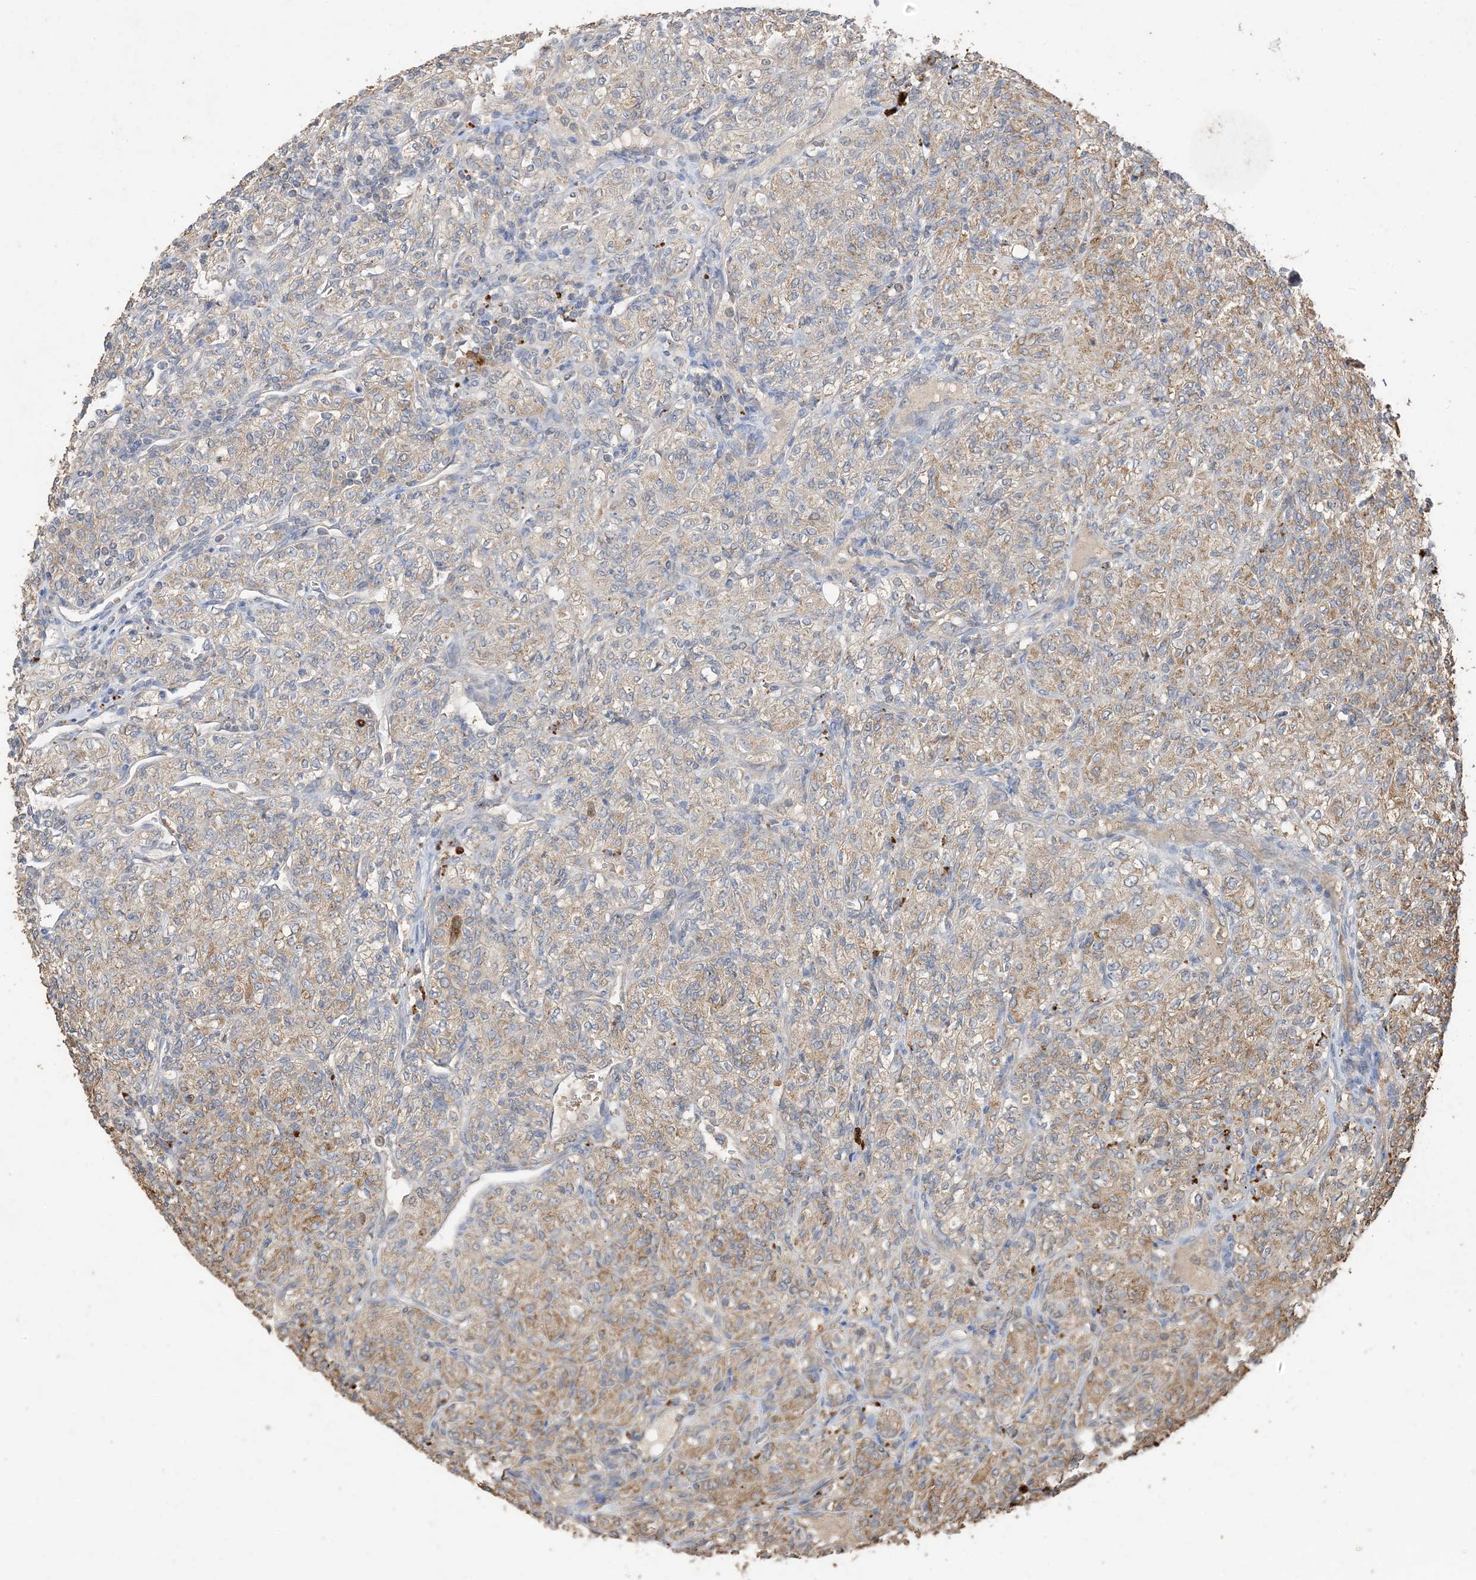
{"staining": {"intensity": "moderate", "quantity": "25%-75%", "location": "cytoplasmic/membranous"}, "tissue": "renal cancer", "cell_type": "Tumor cells", "image_type": "cancer", "snomed": [{"axis": "morphology", "description": "Adenocarcinoma, NOS"}, {"axis": "topography", "description": "Kidney"}], "caption": "Immunohistochemistry staining of adenocarcinoma (renal), which demonstrates medium levels of moderate cytoplasmic/membranous positivity in about 25%-75% of tumor cells indicating moderate cytoplasmic/membranous protein positivity. The staining was performed using DAB (3,3'-diaminobenzidine) (brown) for protein detection and nuclei were counterstained in hematoxylin (blue).", "gene": "HPS4", "patient": {"sex": "male", "age": 77}}